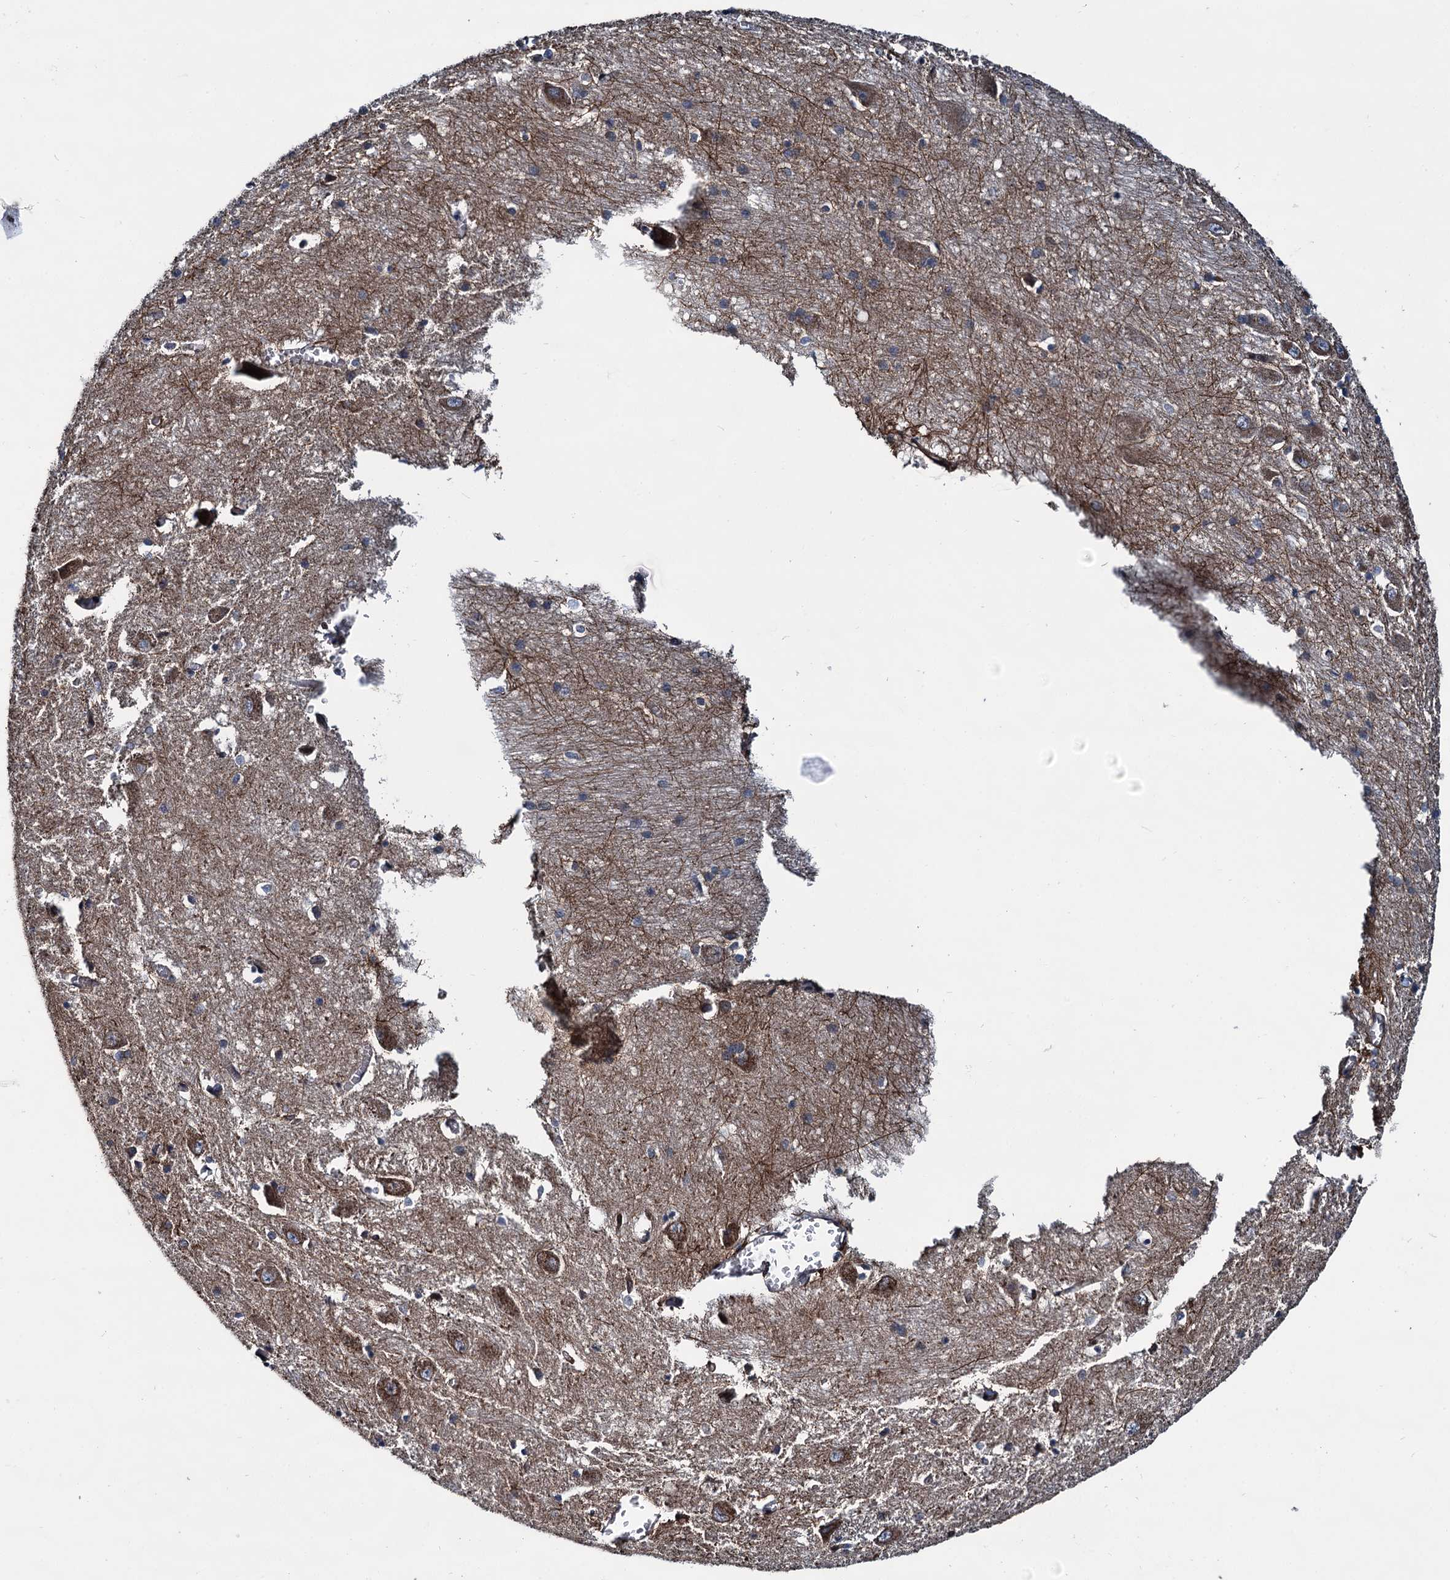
{"staining": {"intensity": "strong", "quantity": "<25%", "location": "cytoplasmic/membranous"}, "tissue": "caudate", "cell_type": "Glial cells", "image_type": "normal", "snomed": [{"axis": "morphology", "description": "Normal tissue, NOS"}, {"axis": "topography", "description": "Lateral ventricle wall"}], "caption": "Human caudate stained with a brown dye demonstrates strong cytoplasmic/membranous positive staining in about <25% of glial cells.", "gene": "ZFYVE19", "patient": {"sex": "male", "age": 37}}